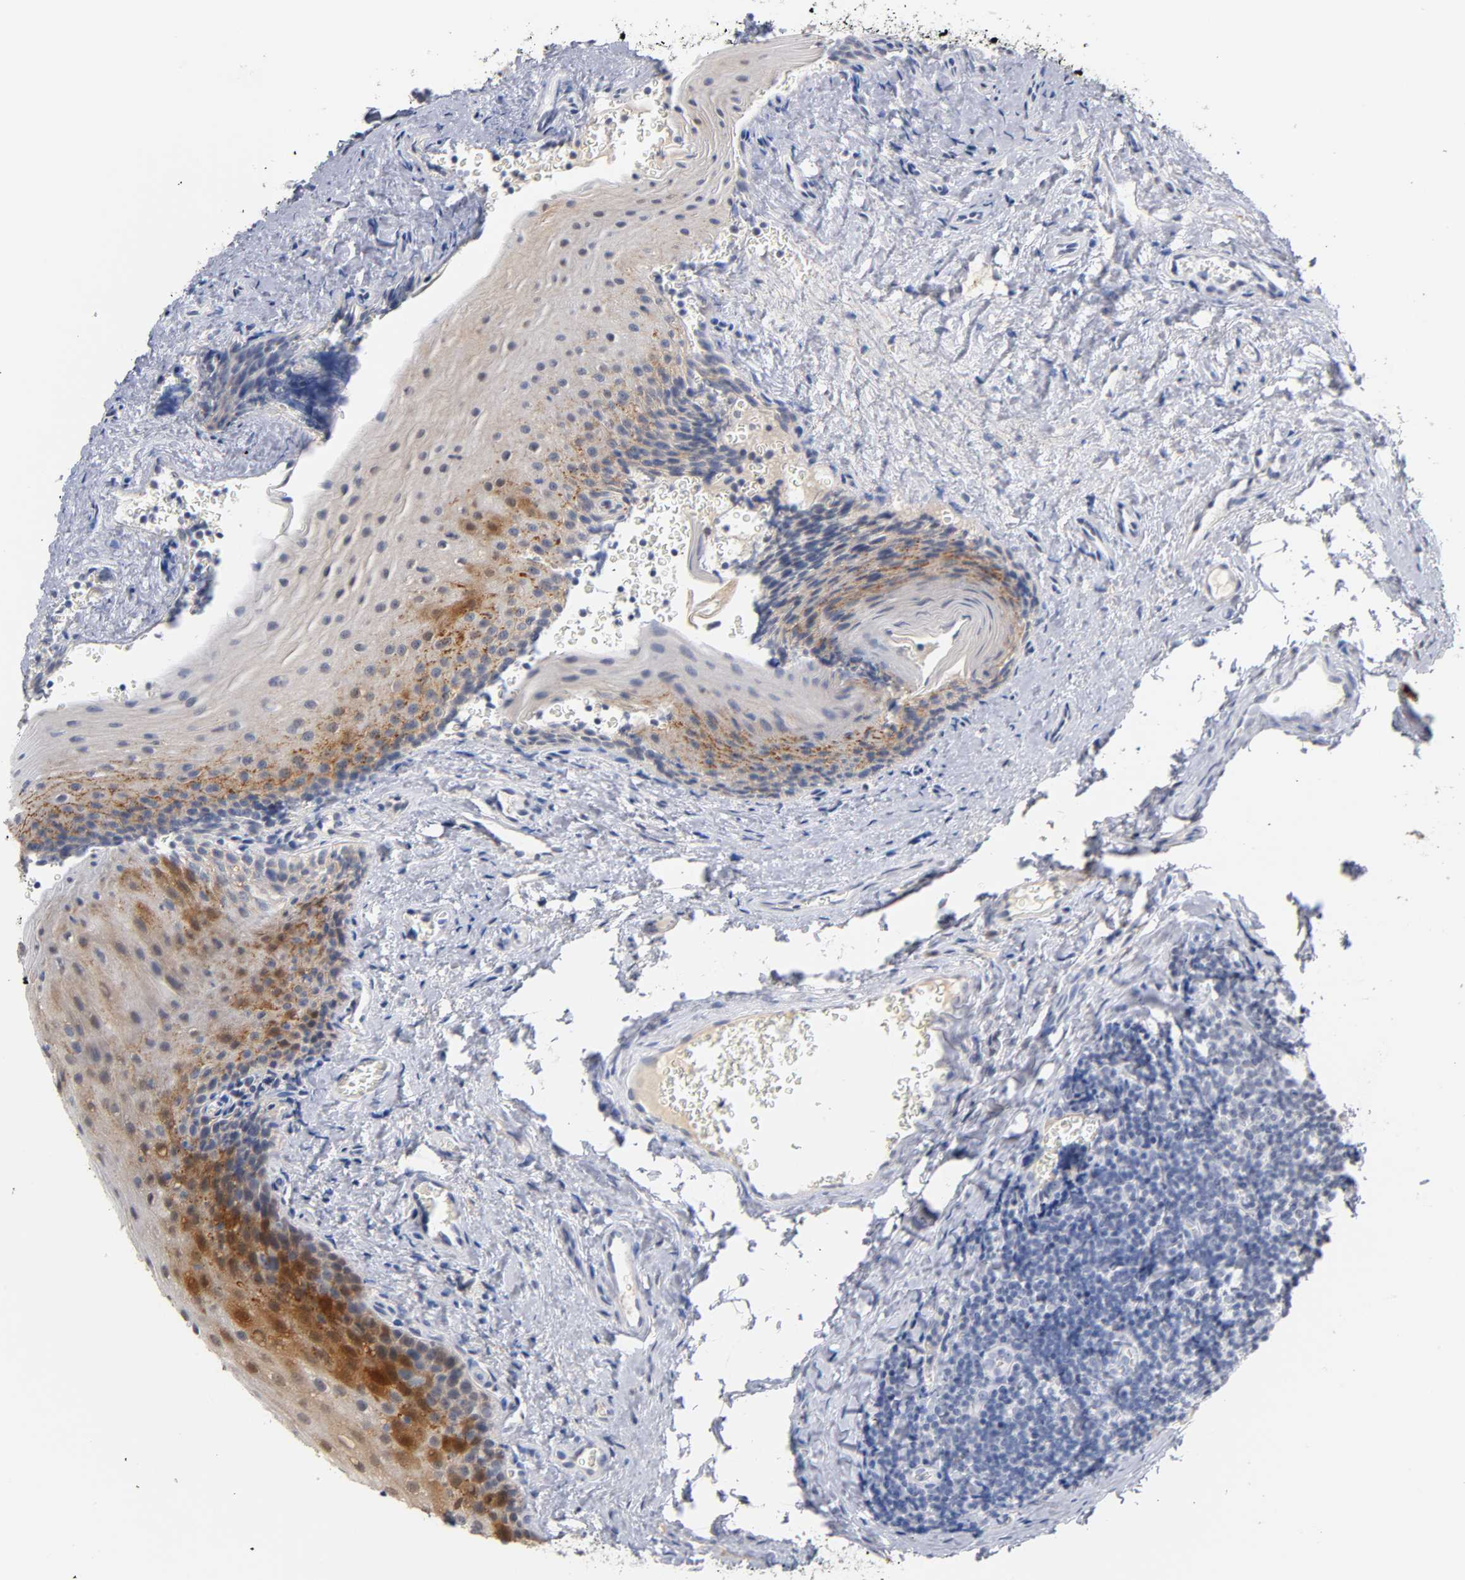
{"staining": {"intensity": "moderate", "quantity": "25%-75%", "location": "cytoplasmic/membranous,nuclear"}, "tissue": "oral mucosa", "cell_type": "Squamous epithelial cells", "image_type": "normal", "snomed": [{"axis": "morphology", "description": "Normal tissue, NOS"}, {"axis": "topography", "description": "Oral tissue"}], "caption": "Immunohistochemical staining of benign human oral mucosa displays medium levels of moderate cytoplasmic/membranous,nuclear expression in about 25%-75% of squamous epithelial cells.", "gene": "CRABP2", "patient": {"sex": "male", "age": 20}}